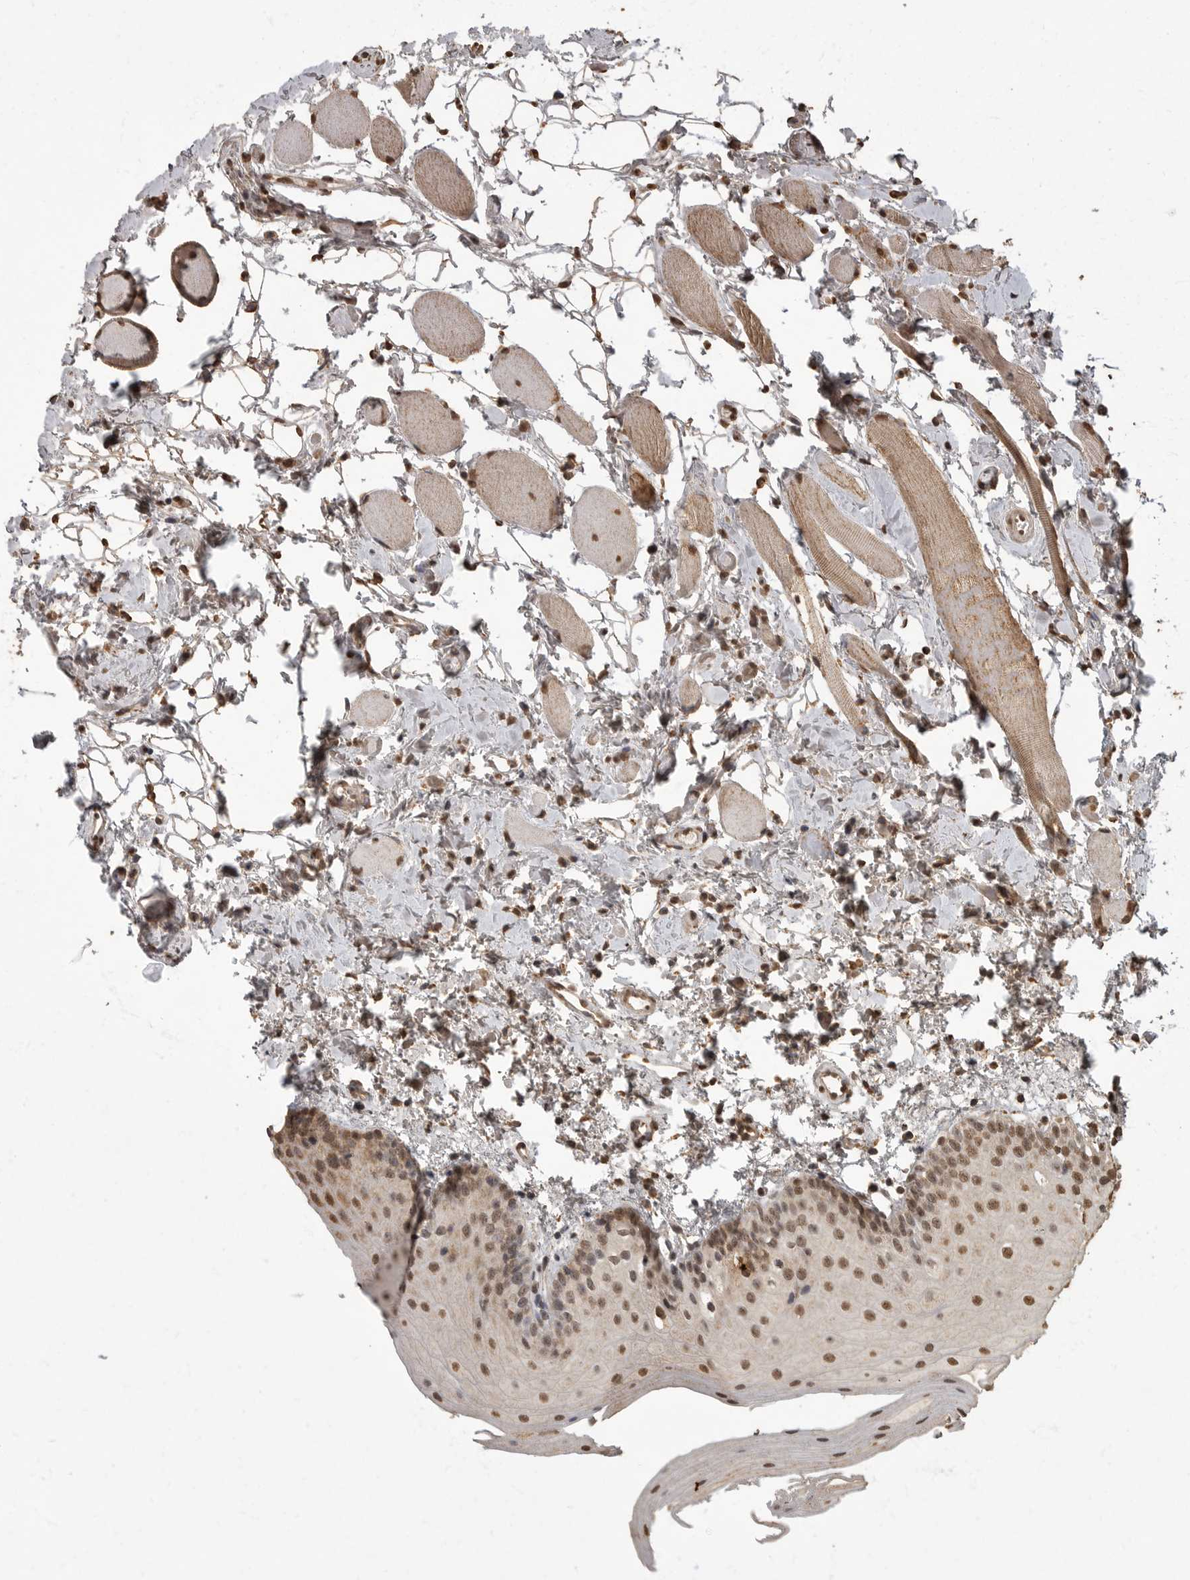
{"staining": {"intensity": "moderate", "quantity": ">75%", "location": "nuclear"}, "tissue": "oral mucosa", "cell_type": "Squamous epithelial cells", "image_type": "normal", "snomed": [{"axis": "morphology", "description": "Normal tissue, NOS"}, {"axis": "topography", "description": "Oral tissue"}], "caption": "The histopathology image exhibits a brown stain indicating the presence of a protein in the nuclear of squamous epithelial cells in oral mucosa.", "gene": "MAFG", "patient": {"sex": "male", "age": 28}}